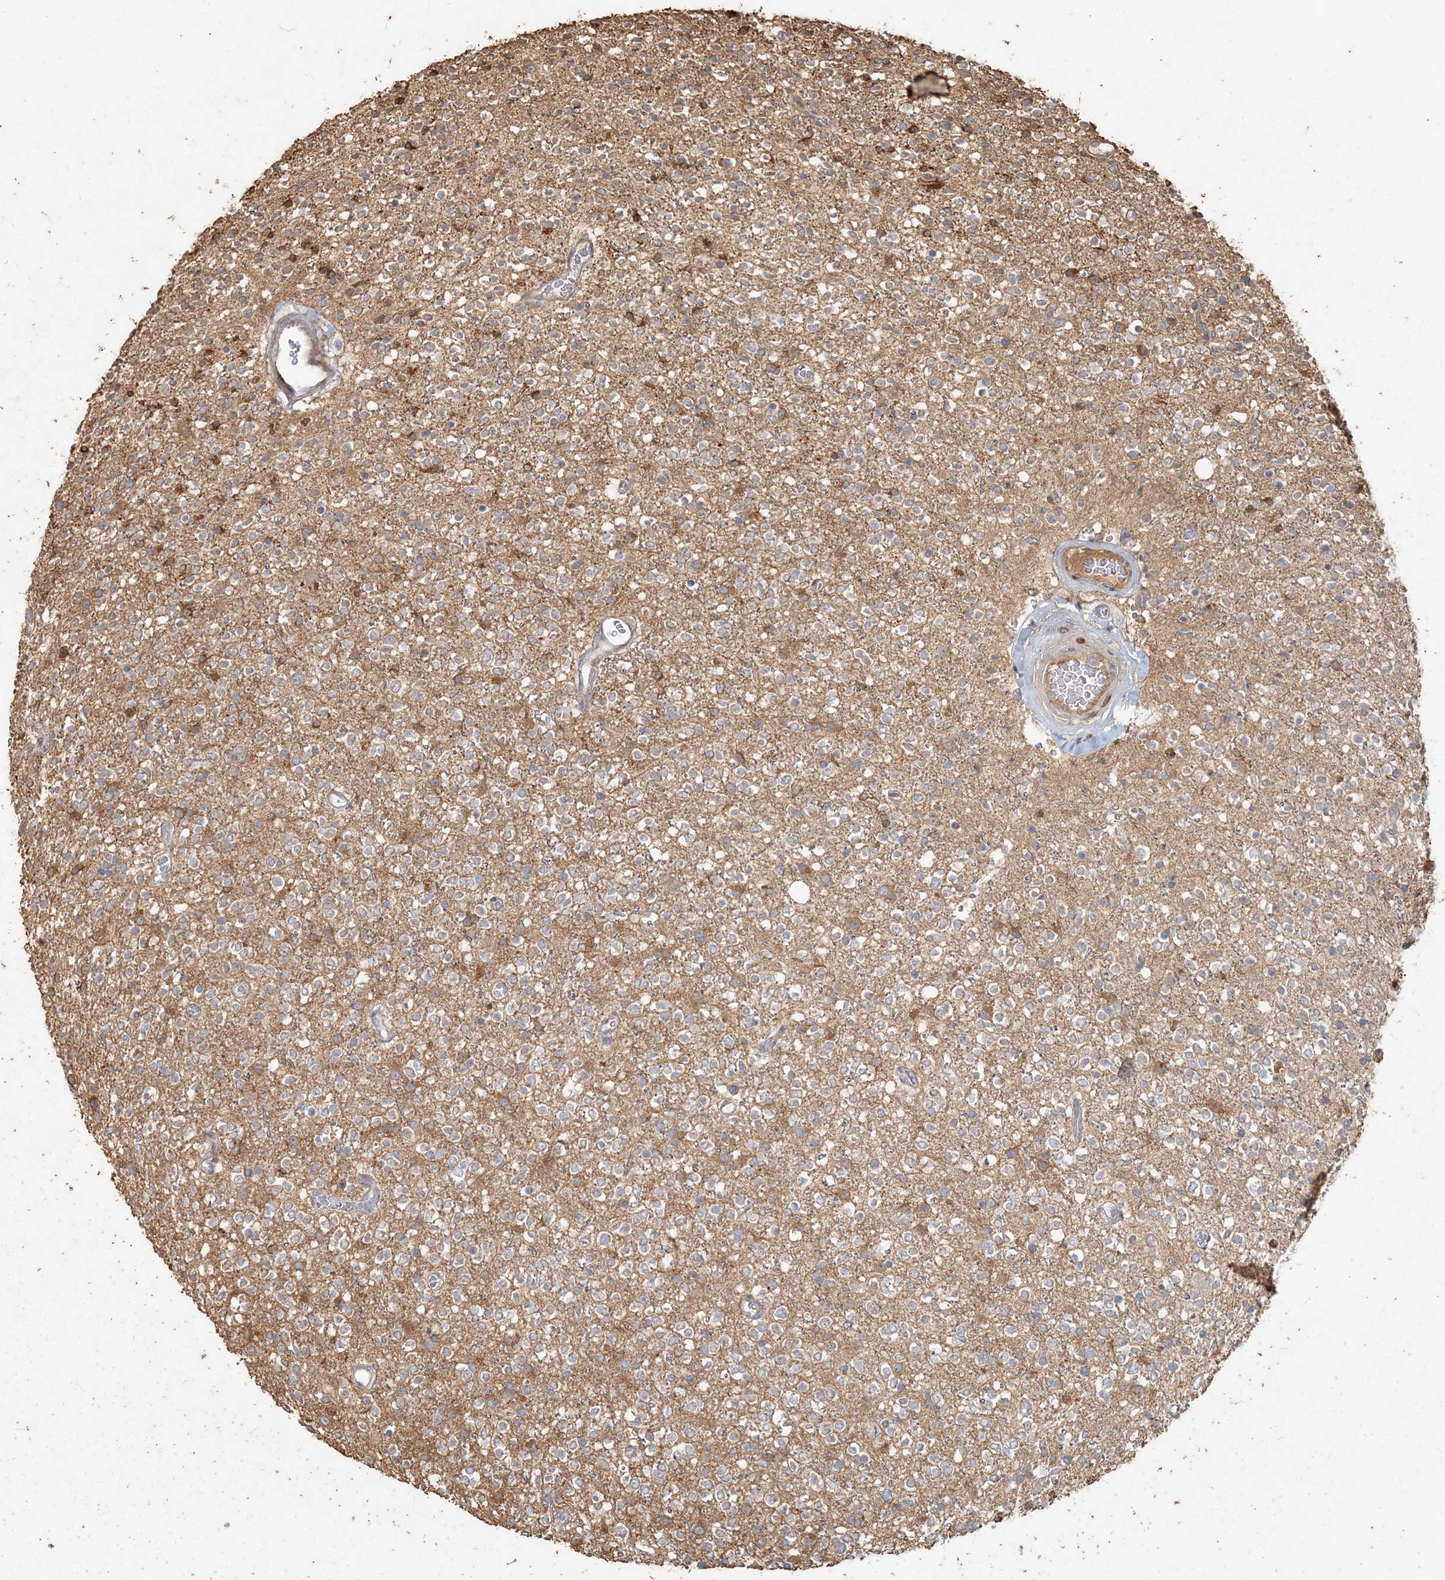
{"staining": {"intensity": "negative", "quantity": "none", "location": "none"}, "tissue": "glioma", "cell_type": "Tumor cells", "image_type": "cancer", "snomed": [{"axis": "morphology", "description": "Glioma, malignant, High grade"}, {"axis": "topography", "description": "Brain"}], "caption": "Photomicrograph shows no significant protein staining in tumor cells of malignant high-grade glioma.", "gene": "RNF145", "patient": {"sex": "male", "age": 34}}